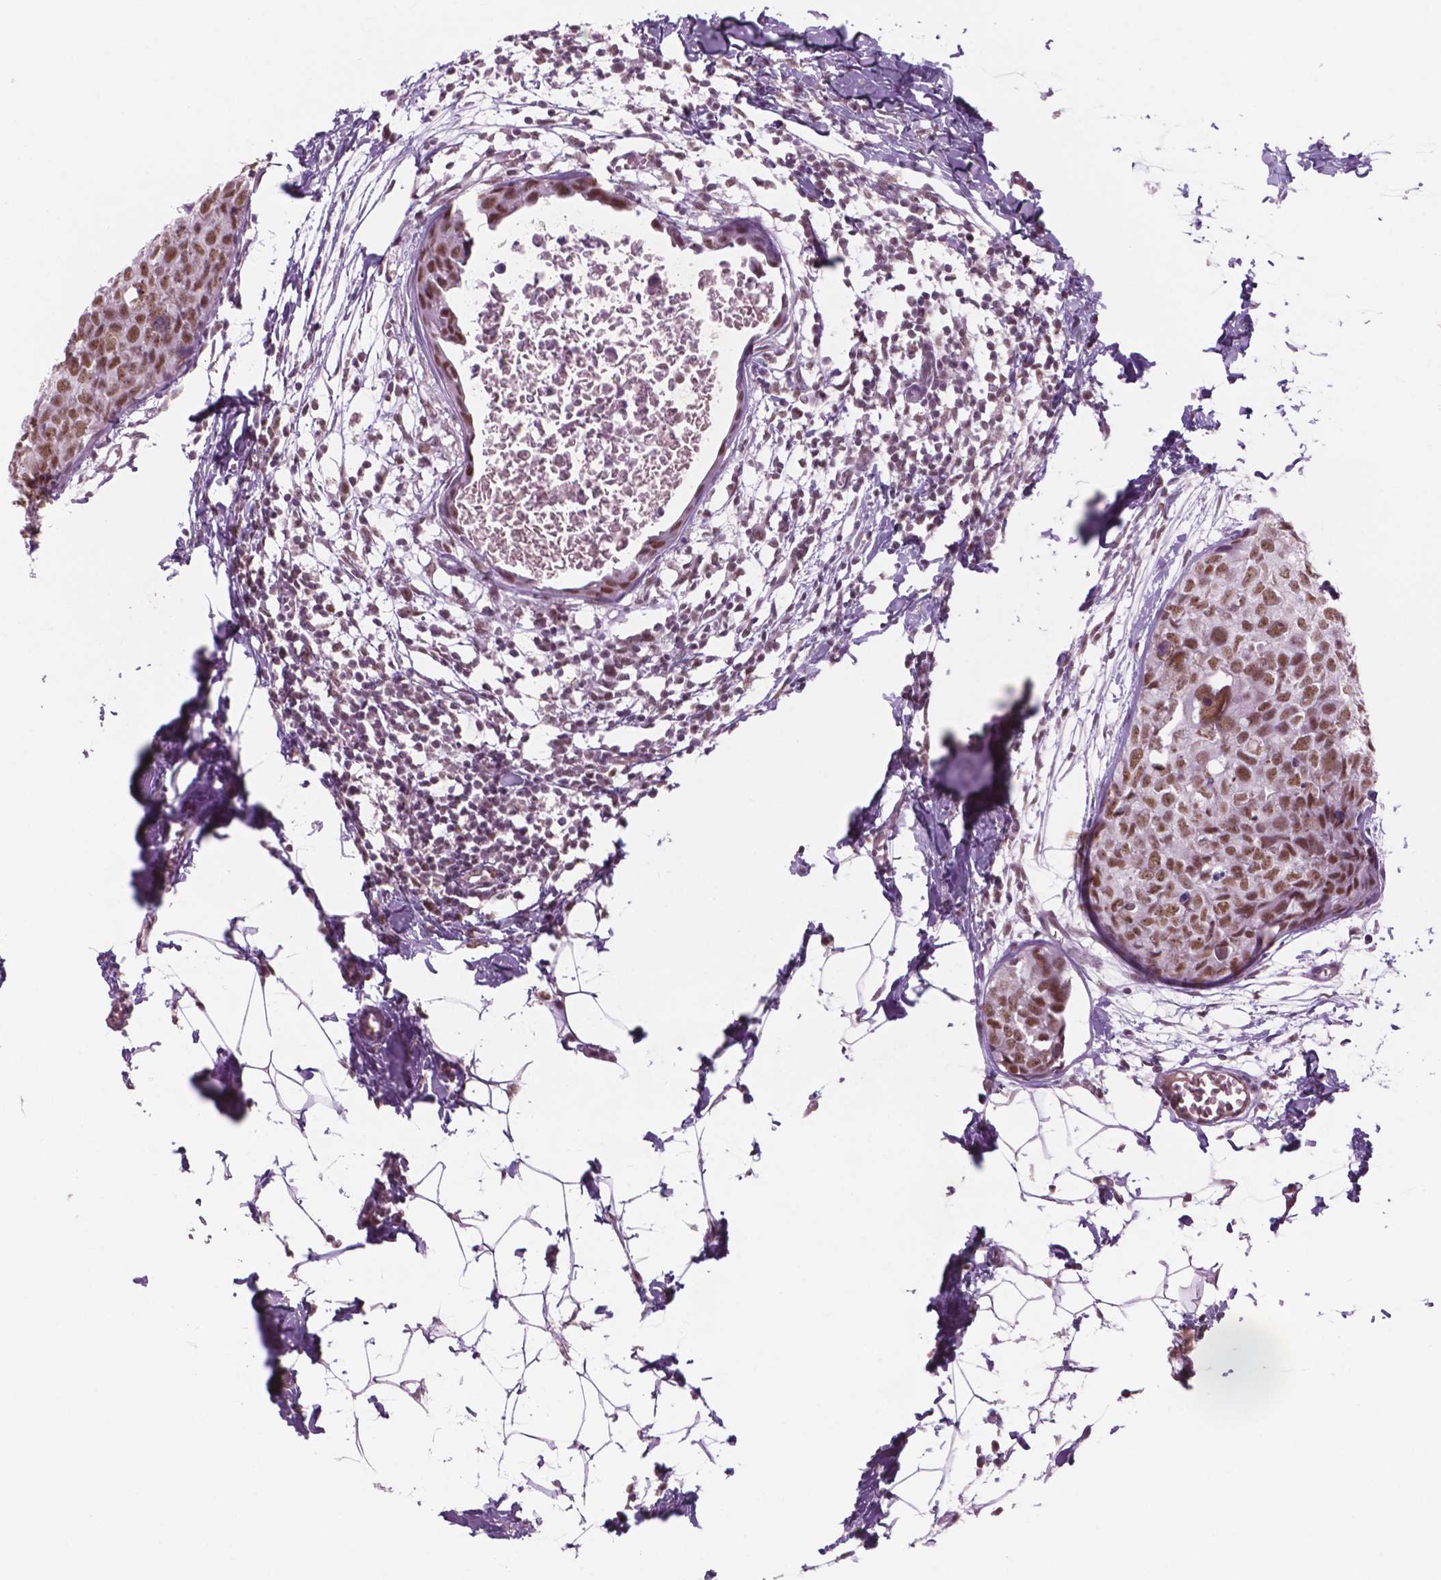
{"staining": {"intensity": "moderate", "quantity": ">75%", "location": "nuclear"}, "tissue": "breast cancer", "cell_type": "Tumor cells", "image_type": "cancer", "snomed": [{"axis": "morphology", "description": "Duct carcinoma"}, {"axis": "topography", "description": "Breast"}], "caption": "This is an image of immunohistochemistry staining of breast cancer (infiltrating ductal carcinoma), which shows moderate expression in the nuclear of tumor cells.", "gene": "CTR9", "patient": {"sex": "female", "age": 38}}